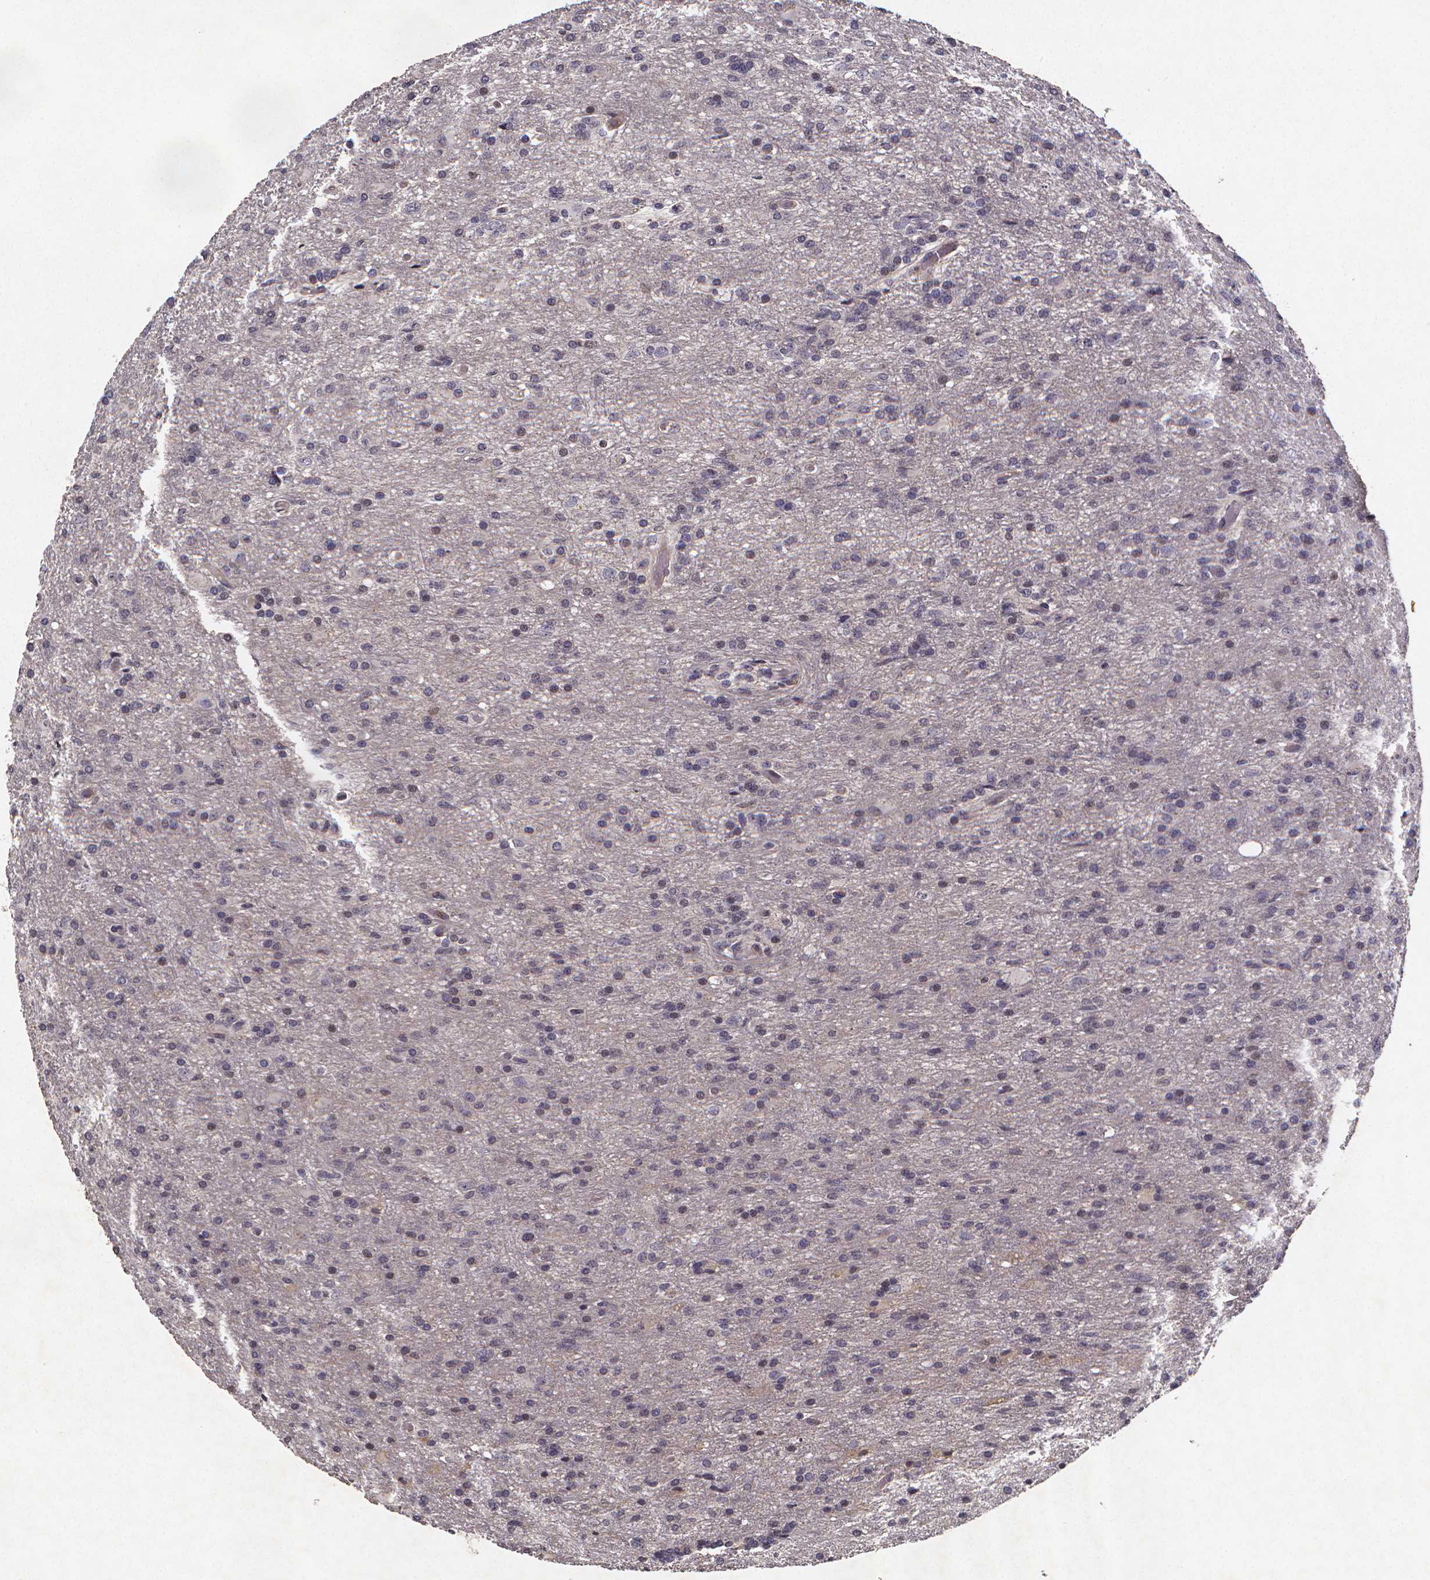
{"staining": {"intensity": "negative", "quantity": "none", "location": "none"}, "tissue": "glioma", "cell_type": "Tumor cells", "image_type": "cancer", "snomed": [{"axis": "morphology", "description": "Glioma, malignant, High grade"}, {"axis": "topography", "description": "Brain"}], "caption": "IHC of human glioma shows no staining in tumor cells. (Brightfield microscopy of DAB (3,3'-diaminobenzidine) IHC at high magnification).", "gene": "TP73", "patient": {"sex": "male", "age": 68}}